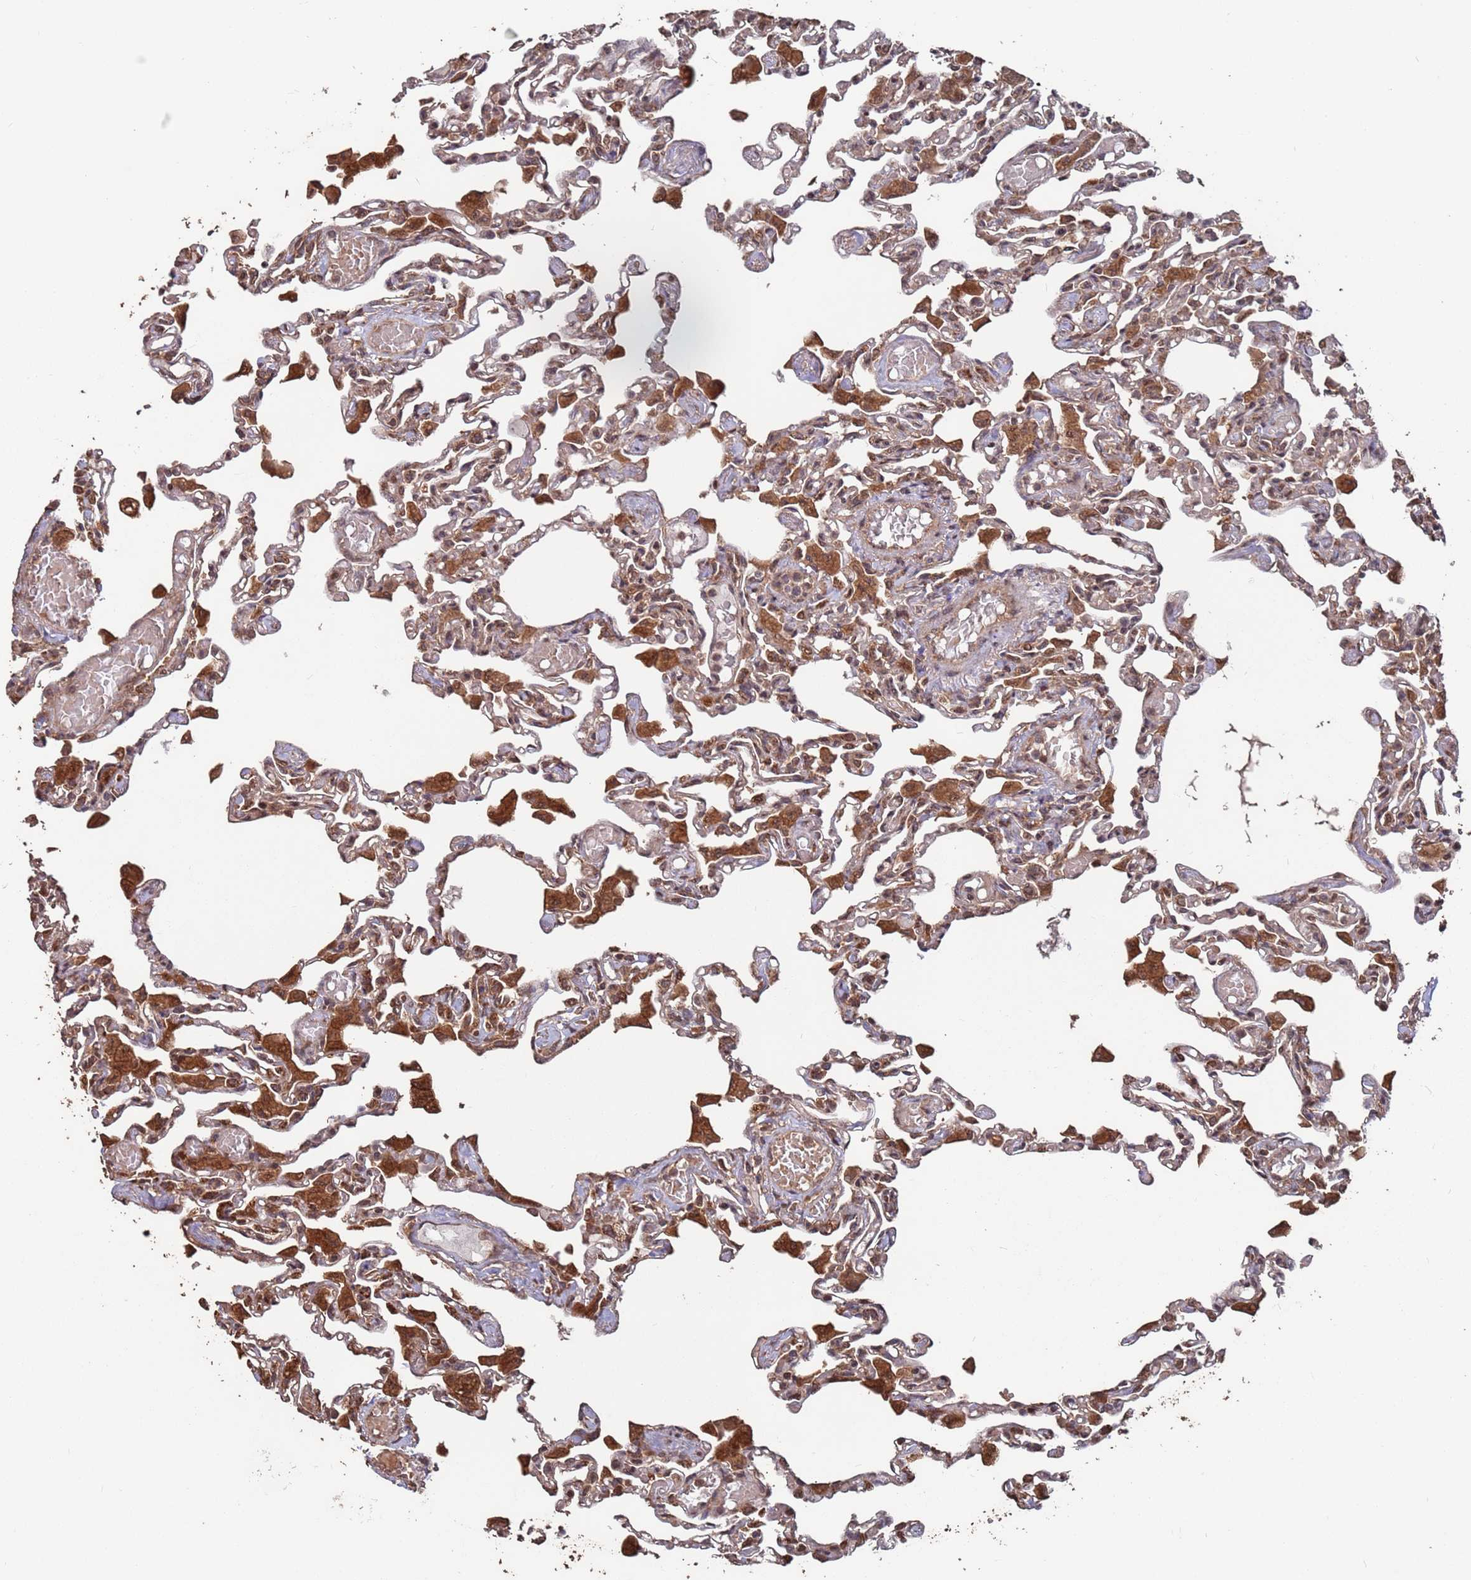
{"staining": {"intensity": "moderate", "quantity": "25%-75%", "location": "cytoplasmic/membranous,nuclear"}, "tissue": "lung", "cell_type": "Alveolar cells", "image_type": "normal", "snomed": [{"axis": "morphology", "description": "Normal tissue, NOS"}, {"axis": "topography", "description": "Bronchus"}, {"axis": "topography", "description": "Lung"}], "caption": "This histopathology image exhibits immunohistochemistry (IHC) staining of normal lung, with medium moderate cytoplasmic/membranous,nuclear expression in approximately 25%-75% of alveolar cells.", "gene": "PRR7", "patient": {"sex": "female", "age": 49}}